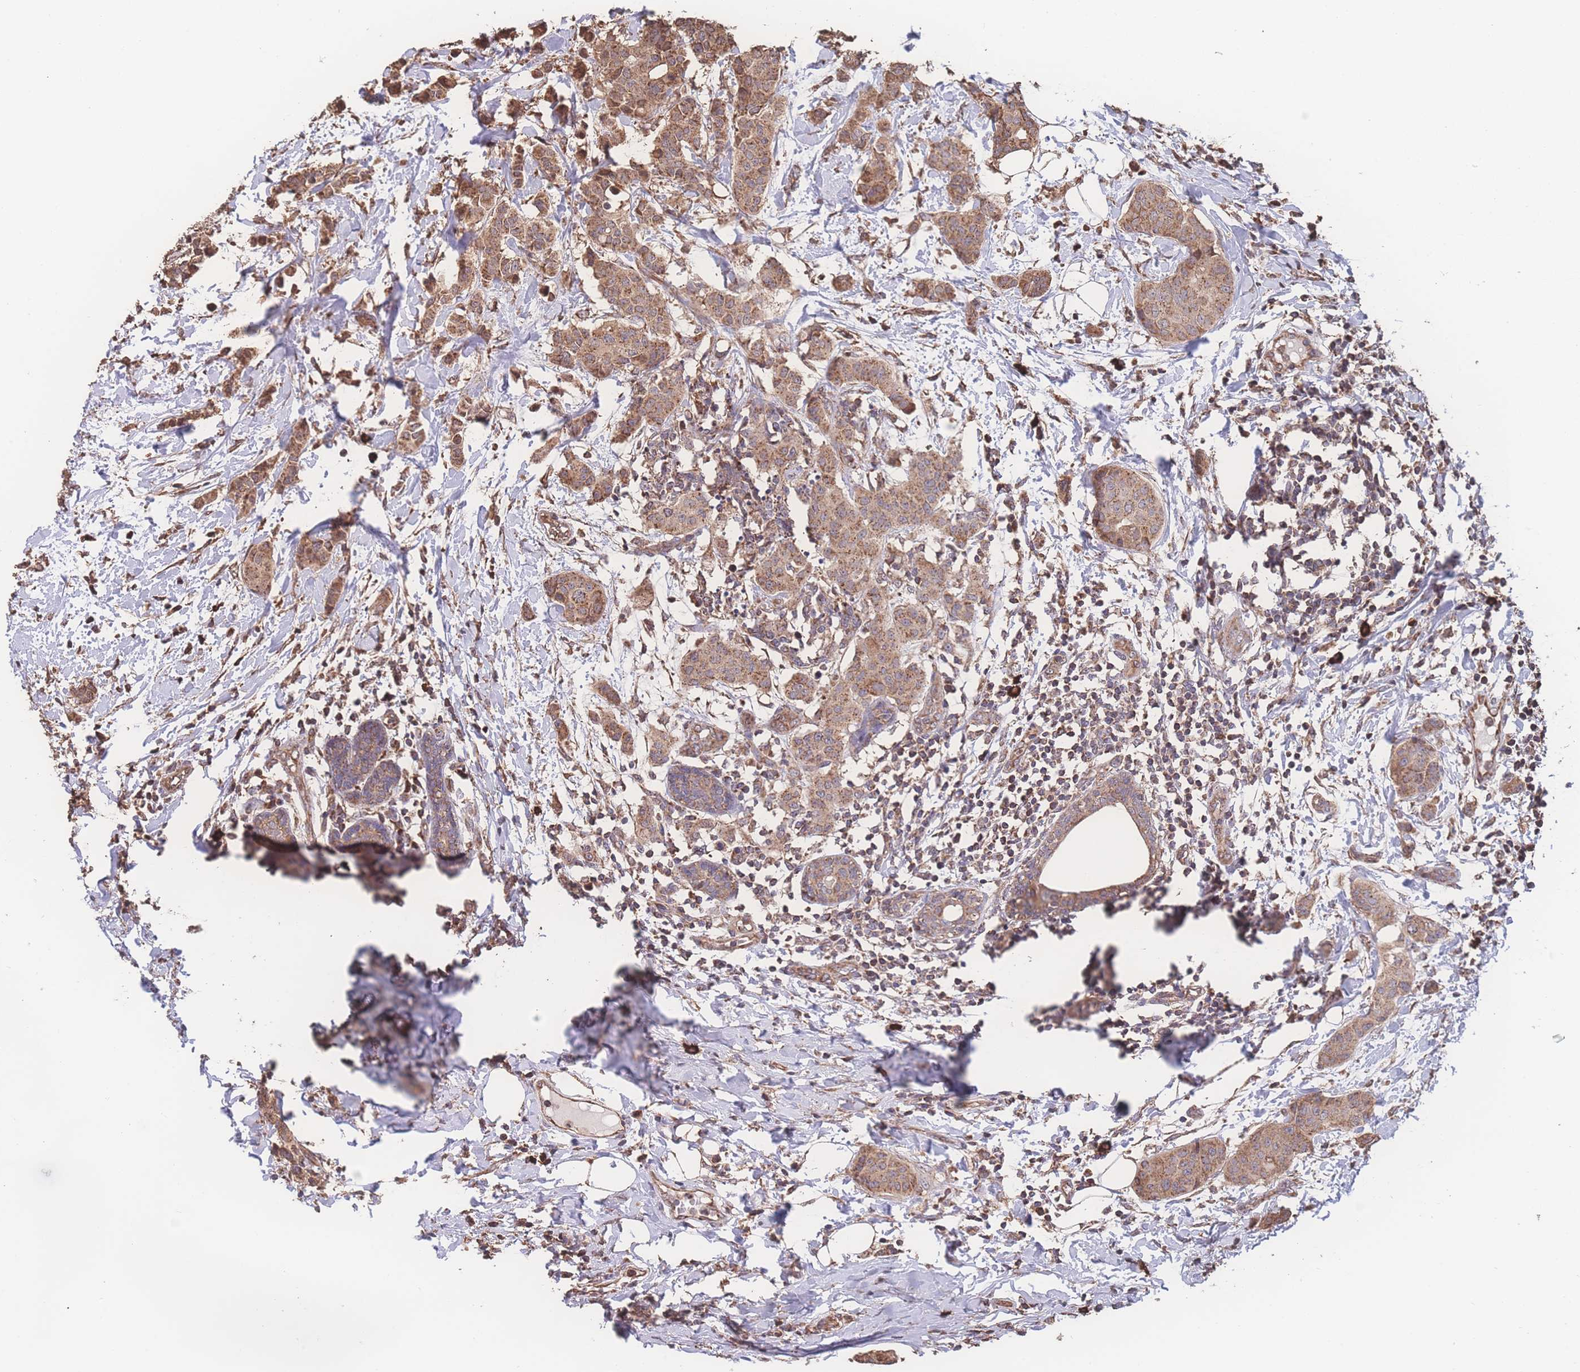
{"staining": {"intensity": "moderate", "quantity": ">75%", "location": "cytoplasmic/membranous"}, "tissue": "breast cancer", "cell_type": "Tumor cells", "image_type": "cancer", "snomed": [{"axis": "morphology", "description": "Duct carcinoma"}, {"axis": "topography", "description": "Breast"}], "caption": "Moderate cytoplasmic/membranous staining is seen in about >75% of tumor cells in breast cancer.", "gene": "SGSM3", "patient": {"sex": "female", "age": 40}}